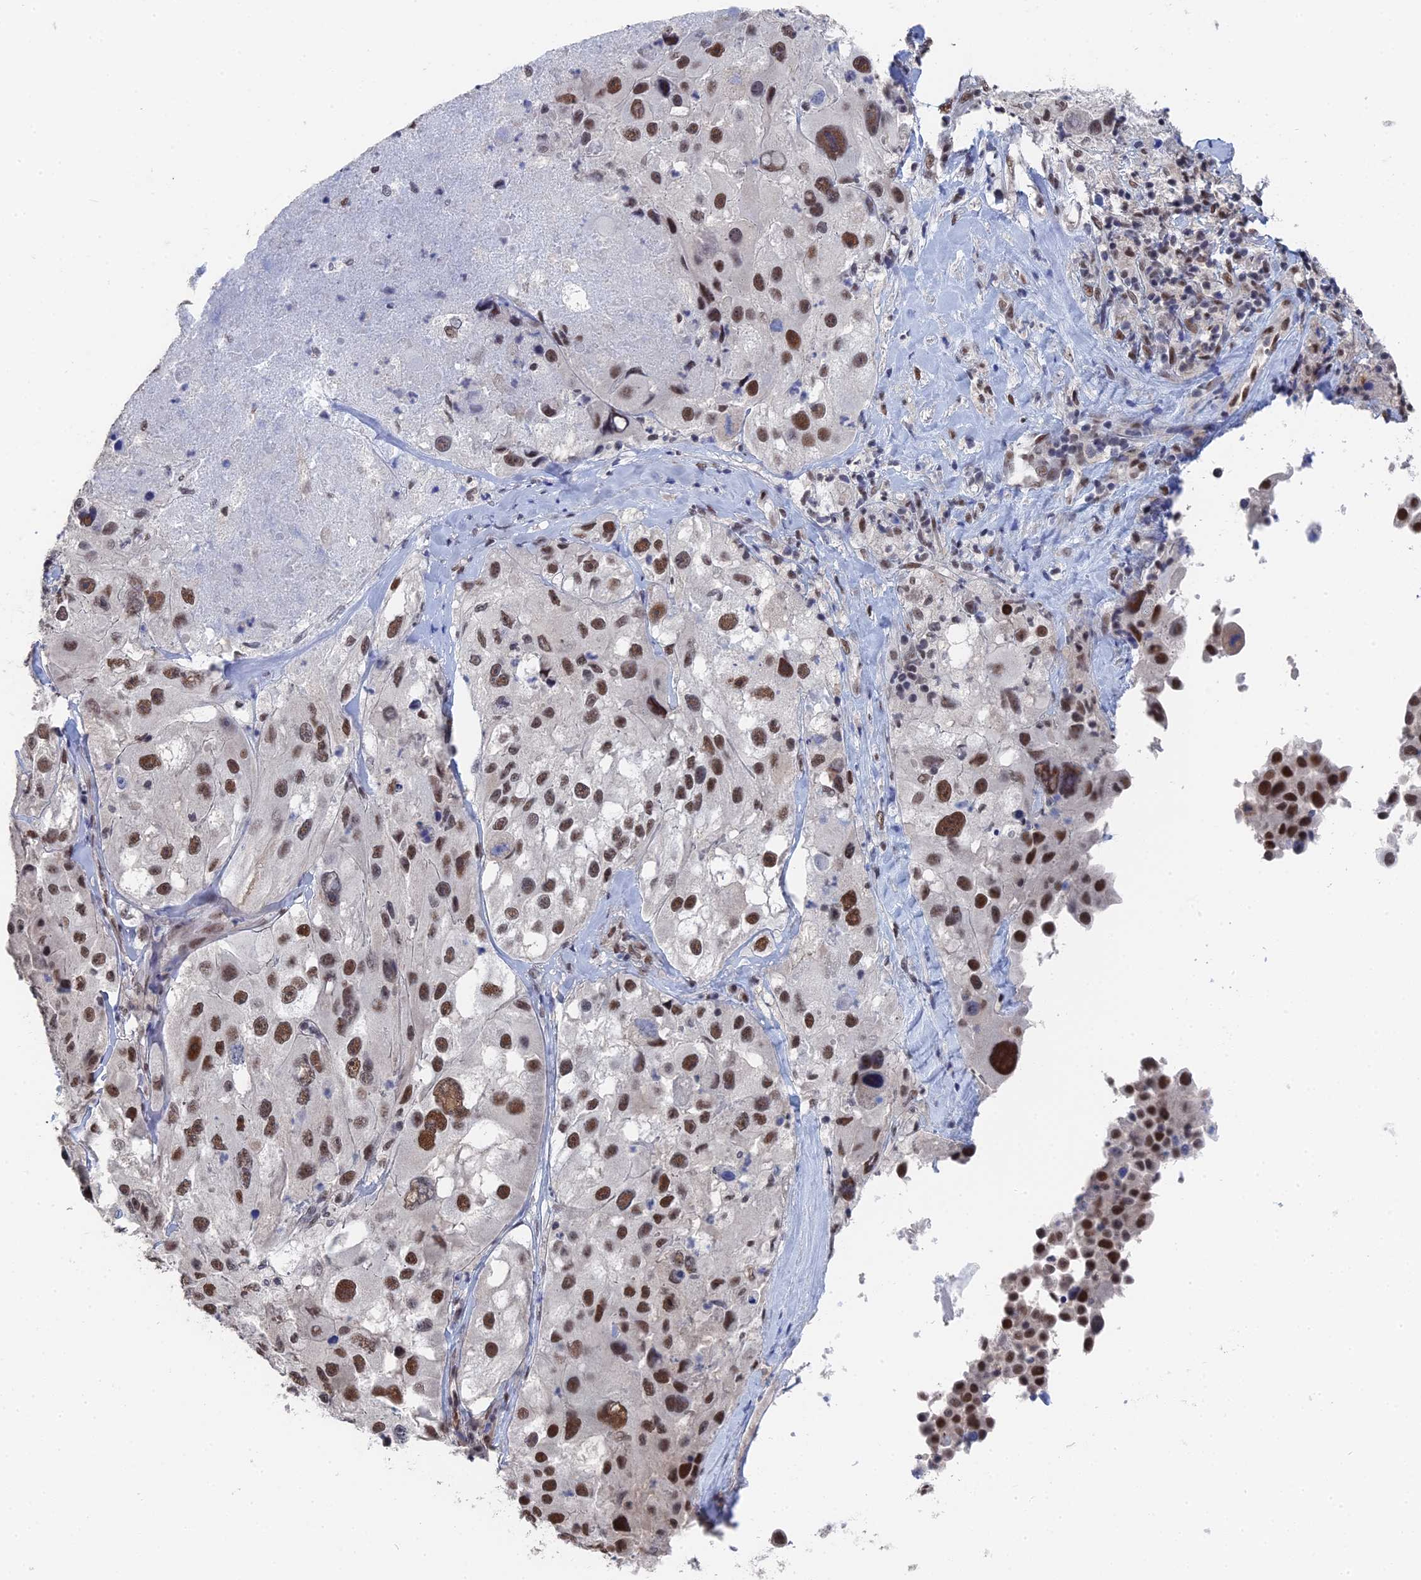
{"staining": {"intensity": "moderate", "quantity": ">75%", "location": "nuclear"}, "tissue": "melanoma", "cell_type": "Tumor cells", "image_type": "cancer", "snomed": [{"axis": "morphology", "description": "Malignant melanoma, Metastatic site"}, {"axis": "topography", "description": "Lymph node"}], "caption": "This micrograph displays immunohistochemistry staining of human malignant melanoma (metastatic site), with medium moderate nuclear positivity in about >75% of tumor cells.", "gene": "TSSC4", "patient": {"sex": "male", "age": 62}}